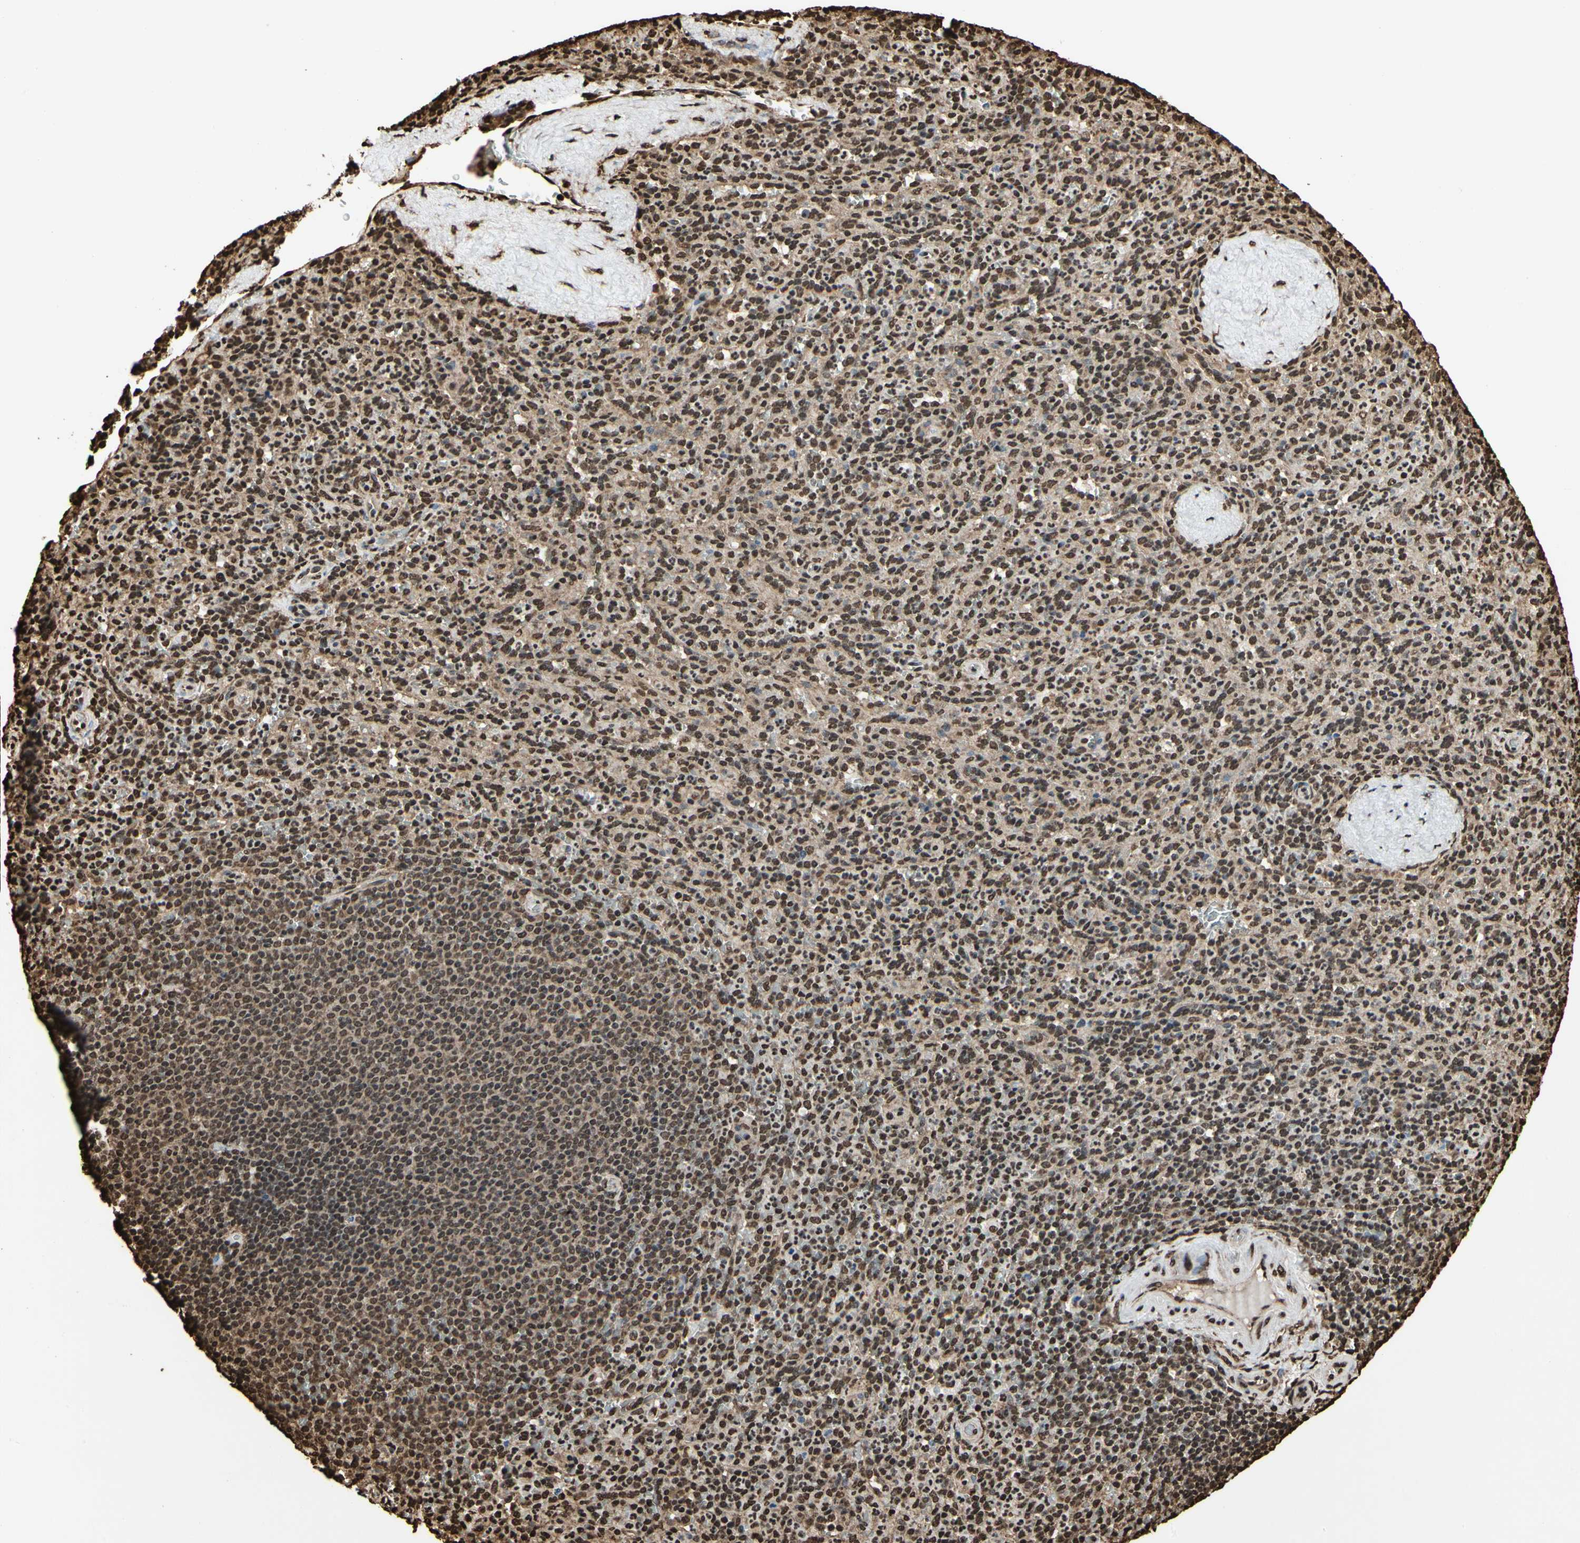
{"staining": {"intensity": "strong", "quantity": ">75%", "location": "nuclear"}, "tissue": "spleen", "cell_type": "Cells in red pulp", "image_type": "normal", "snomed": [{"axis": "morphology", "description": "Normal tissue, NOS"}, {"axis": "topography", "description": "Spleen"}], "caption": "Human spleen stained with a protein marker demonstrates strong staining in cells in red pulp.", "gene": "HNRNPK", "patient": {"sex": "male", "age": 36}}